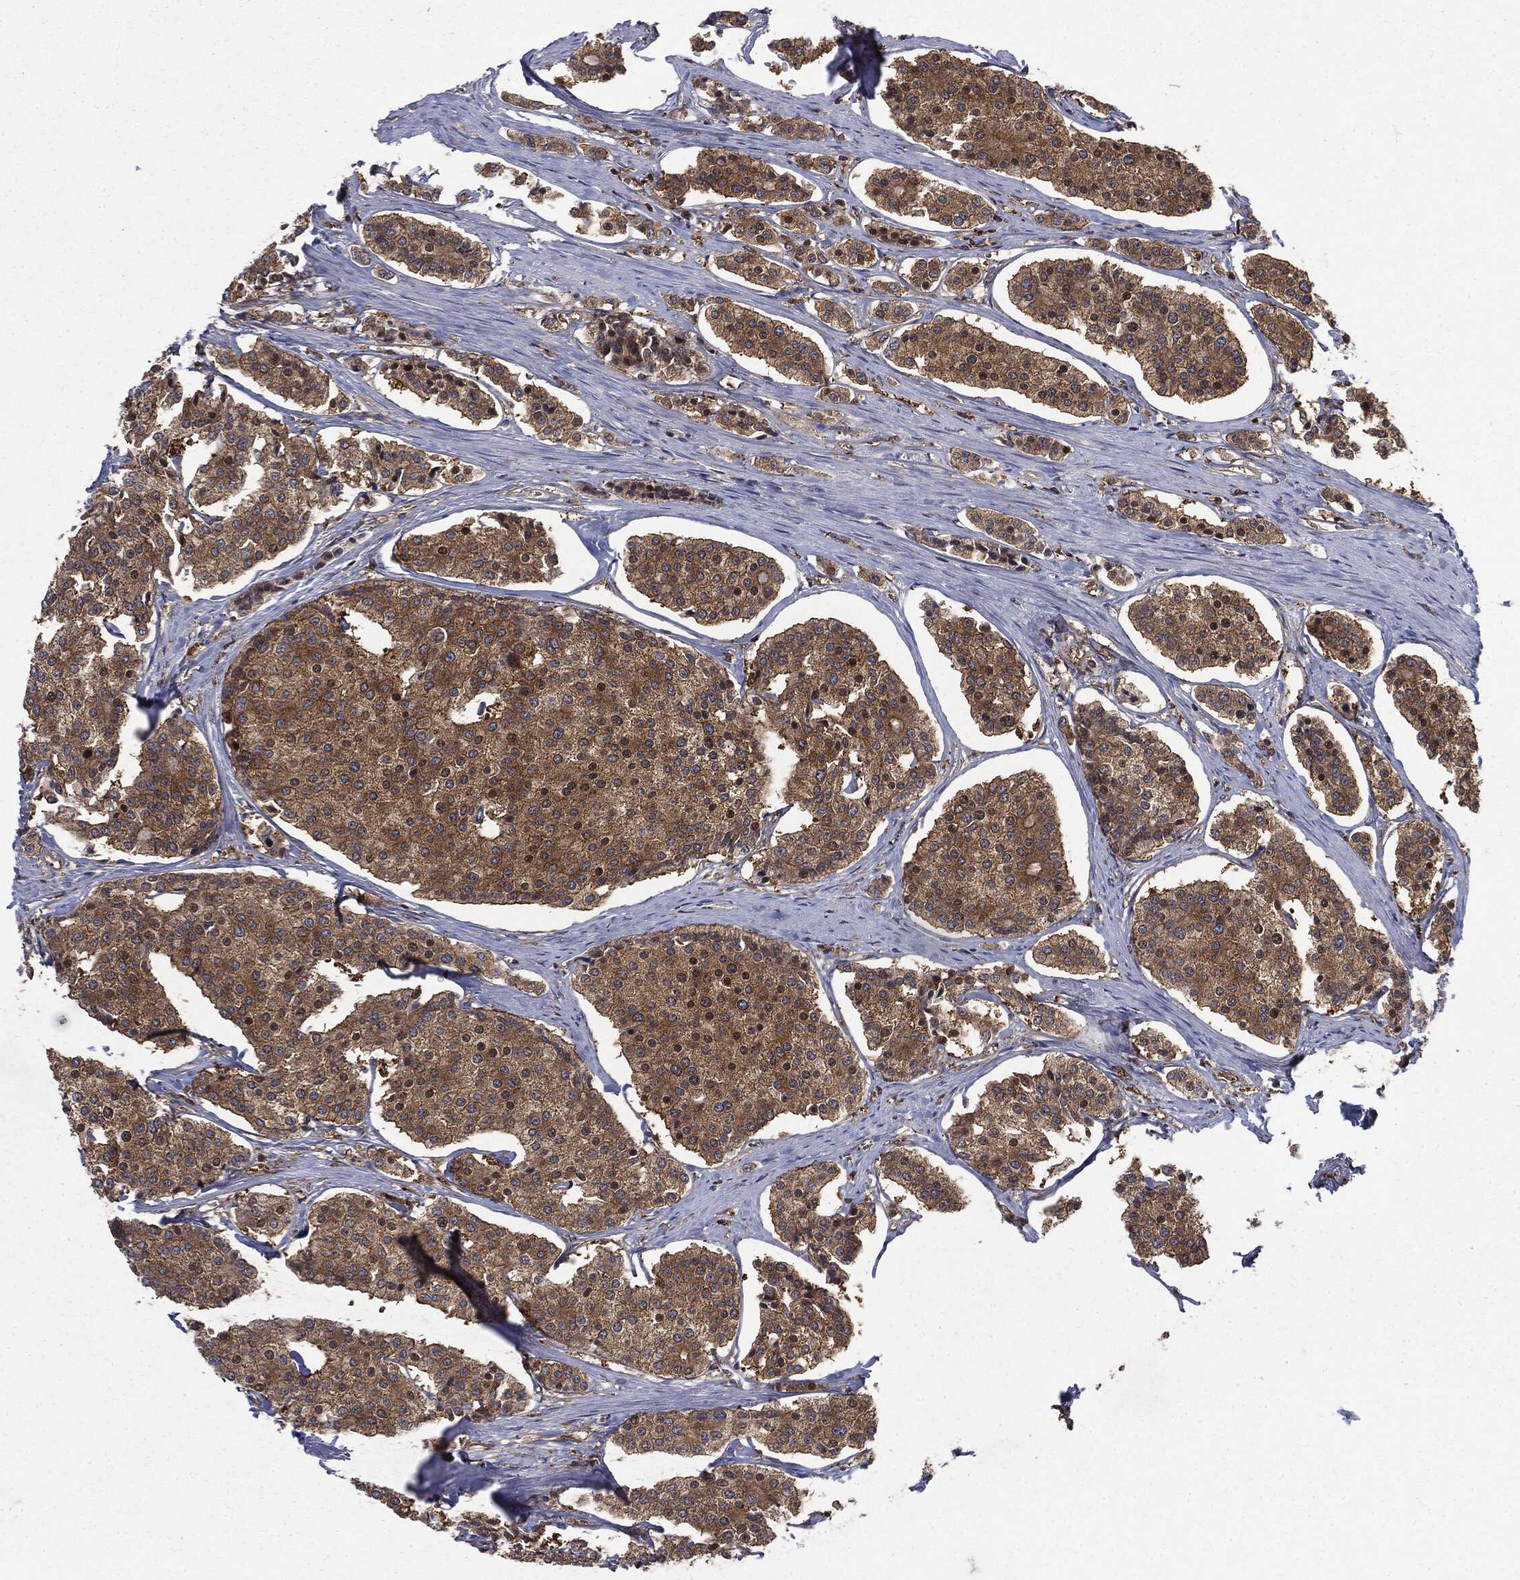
{"staining": {"intensity": "moderate", "quantity": ">75%", "location": "cytoplasmic/membranous"}, "tissue": "carcinoid", "cell_type": "Tumor cells", "image_type": "cancer", "snomed": [{"axis": "morphology", "description": "Carcinoid, malignant, NOS"}, {"axis": "topography", "description": "Small intestine"}], "caption": "Immunohistochemical staining of human carcinoid demonstrates medium levels of moderate cytoplasmic/membranous staining in approximately >75% of tumor cells.", "gene": "SNX5", "patient": {"sex": "female", "age": 65}}